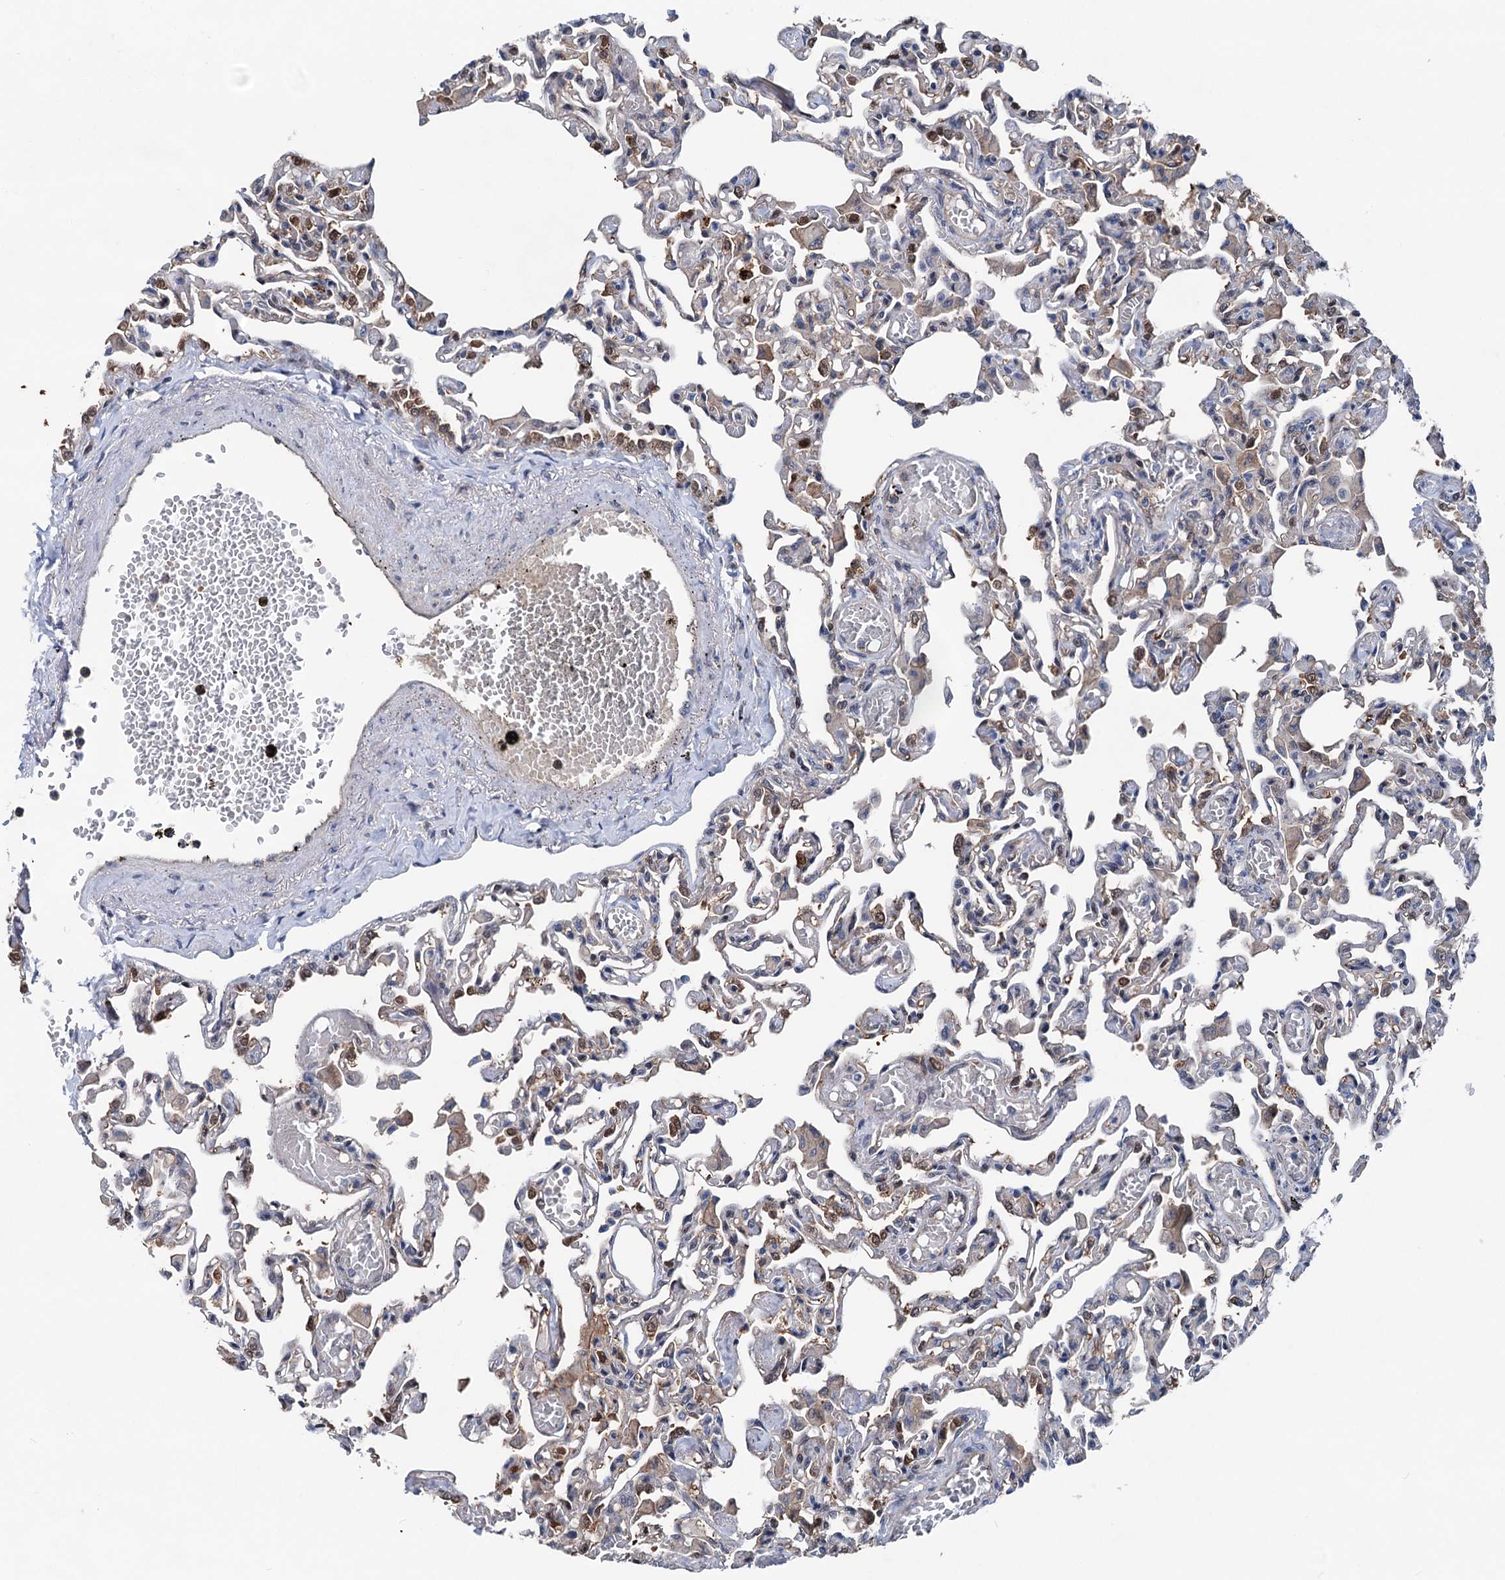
{"staining": {"intensity": "weak", "quantity": "<25%", "location": "cytoplasmic/membranous,nuclear"}, "tissue": "lung", "cell_type": "Alveolar cells", "image_type": "normal", "snomed": [{"axis": "morphology", "description": "Normal tissue, NOS"}, {"axis": "topography", "description": "Bronchus"}, {"axis": "topography", "description": "Lung"}], "caption": "A high-resolution histopathology image shows IHC staining of normal lung, which shows no significant positivity in alveolar cells. (DAB IHC visualized using brightfield microscopy, high magnification).", "gene": "GLO1", "patient": {"sex": "female", "age": 49}}